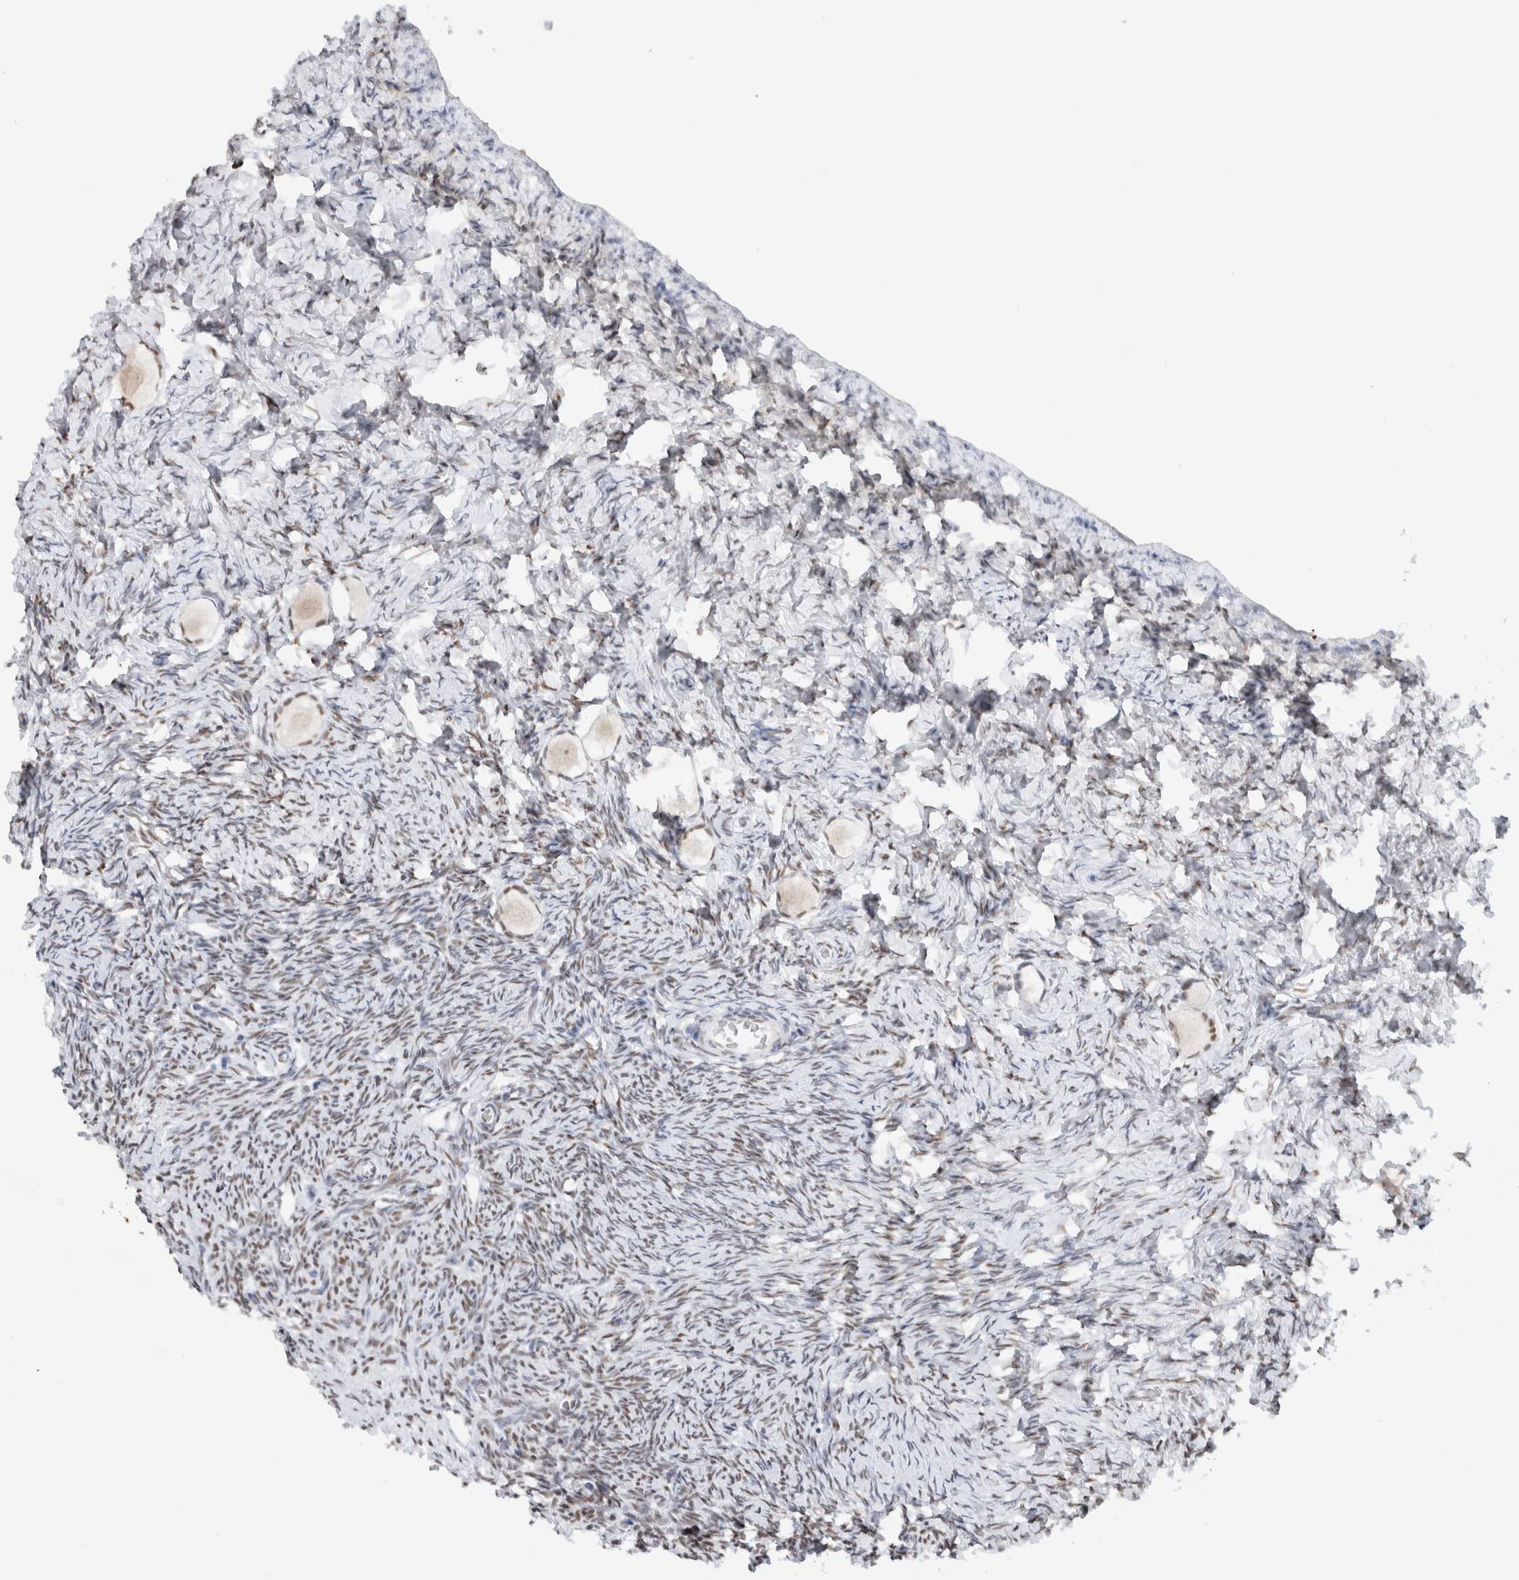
{"staining": {"intensity": "moderate", "quantity": ">75%", "location": "nuclear"}, "tissue": "ovary", "cell_type": "Follicle cells", "image_type": "normal", "snomed": [{"axis": "morphology", "description": "Normal tissue, NOS"}, {"axis": "topography", "description": "Ovary"}], "caption": "Immunohistochemical staining of benign human ovary displays >75% levels of moderate nuclear protein expression in about >75% of follicle cells. The protein of interest is stained brown, and the nuclei are stained in blue (DAB IHC with brightfield microscopy, high magnification).", "gene": "COPS7A", "patient": {"sex": "female", "age": 27}}